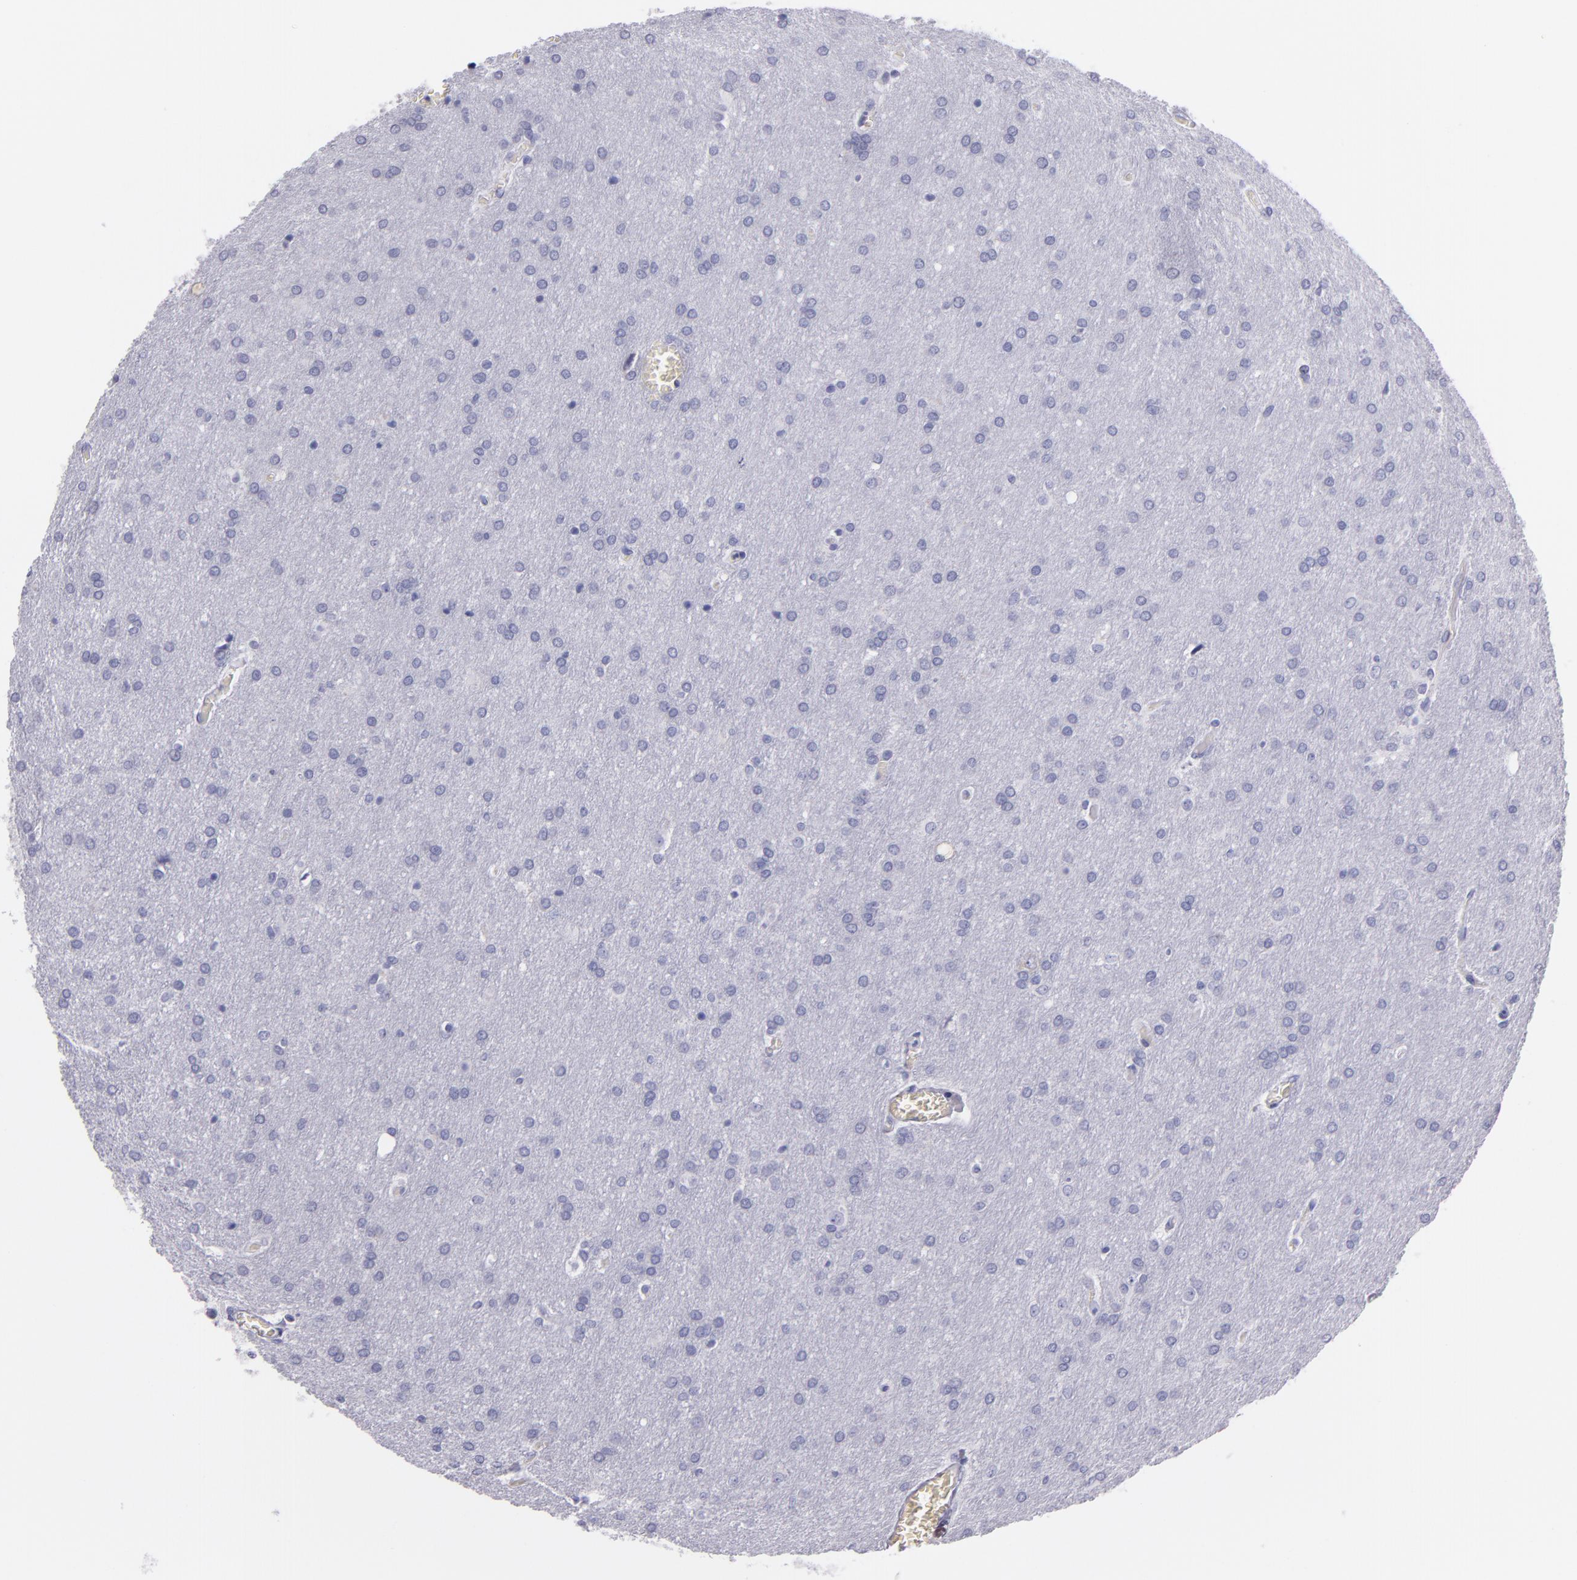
{"staining": {"intensity": "negative", "quantity": "none", "location": "none"}, "tissue": "glioma", "cell_type": "Tumor cells", "image_type": "cancer", "snomed": [{"axis": "morphology", "description": "Glioma, malignant, Low grade"}, {"axis": "topography", "description": "Brain"}], "caption": "High power microscopy image of an immunohistochemistry (IHC) histopathology image of glioma, revealing no significant staining in tumor cells.", "gene": "MUC5AC", "patient": {"sex": "female", "age": 32}}